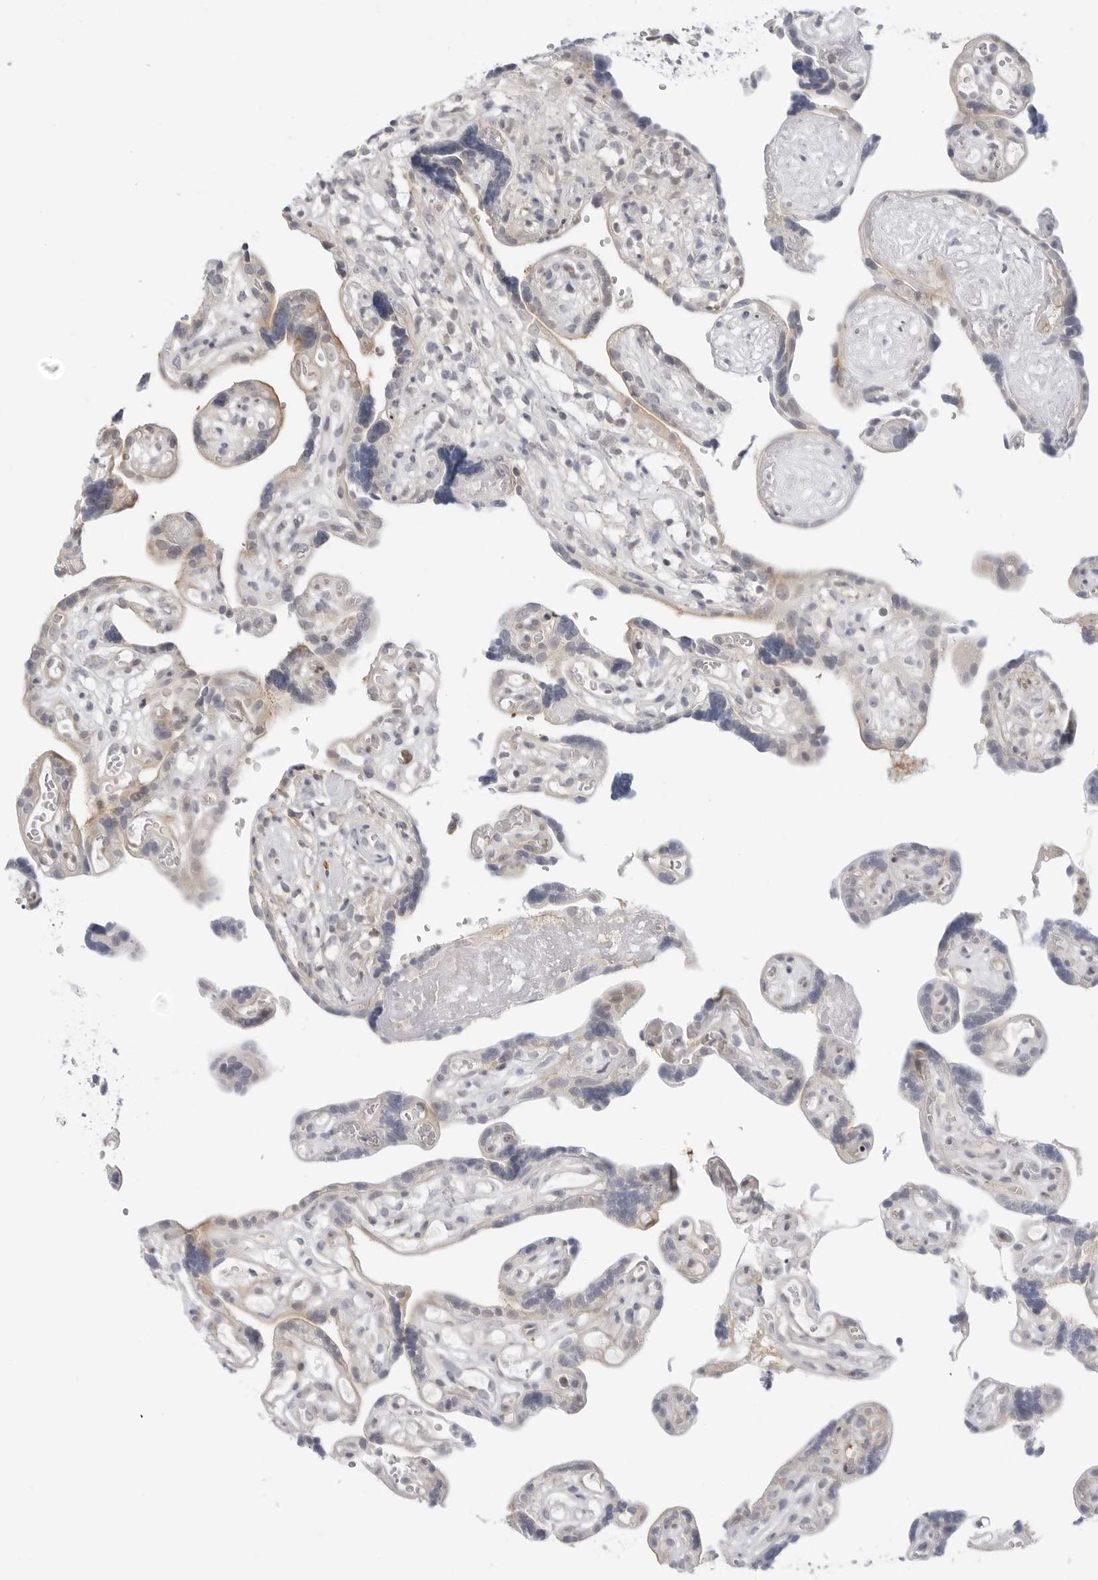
{"staining": {"intensity": "weak", "quantity": "25%-75%", "location": "cytoplasmic/membranous"}, "tissue": "placenta", "cell_type": "Decidual cells", "image_type": "normal", "snomed": [{"axis": "morphology", "description": "Normal tissue, NOS"}, {"axis": "topography", "description": "Placenta"}], "caption": "This photomicrograph displays normal placenta stained with IHC to label a protein in brown. The cytoplasmic/membranous of decidual cells show weak positivity for the protein. Nuclei are counter-stained blue.", "gene": "STXBP3", "patient": {"sex": "female", "age": 30}}